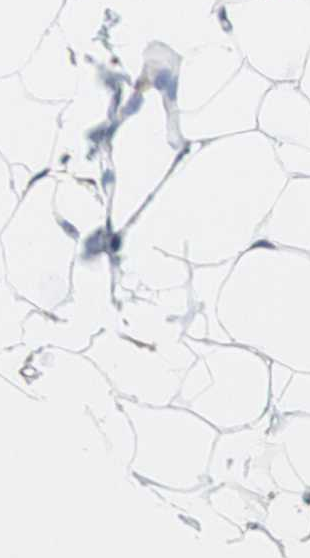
{"staining": {"intensity": "negative", "quantity": "none", "location": "none"}, "tissue": "adipose tissue", "cell_type": "Adipocytes", "image_type": "normal", "snomed": [{"axis": "morphology", "description": "Normal tissue, NOS"}, {"axis": "topography", "description": "Breast"}, {"axis": "topography", "description": "Adipose tissue"}], "caption": "DAB (3,3'-diaminobenzidine) immunohistochemical staining of benign adipose tissue displays no significant staining in adipocytes. Brightfield microscopy of immunohistochemistry (IHC) stained with DAB (brown) and hematoxylin (blue), captured at high magnification.", "gene": "LRIG3", "patient": {"sex": "female", "age": 25}}